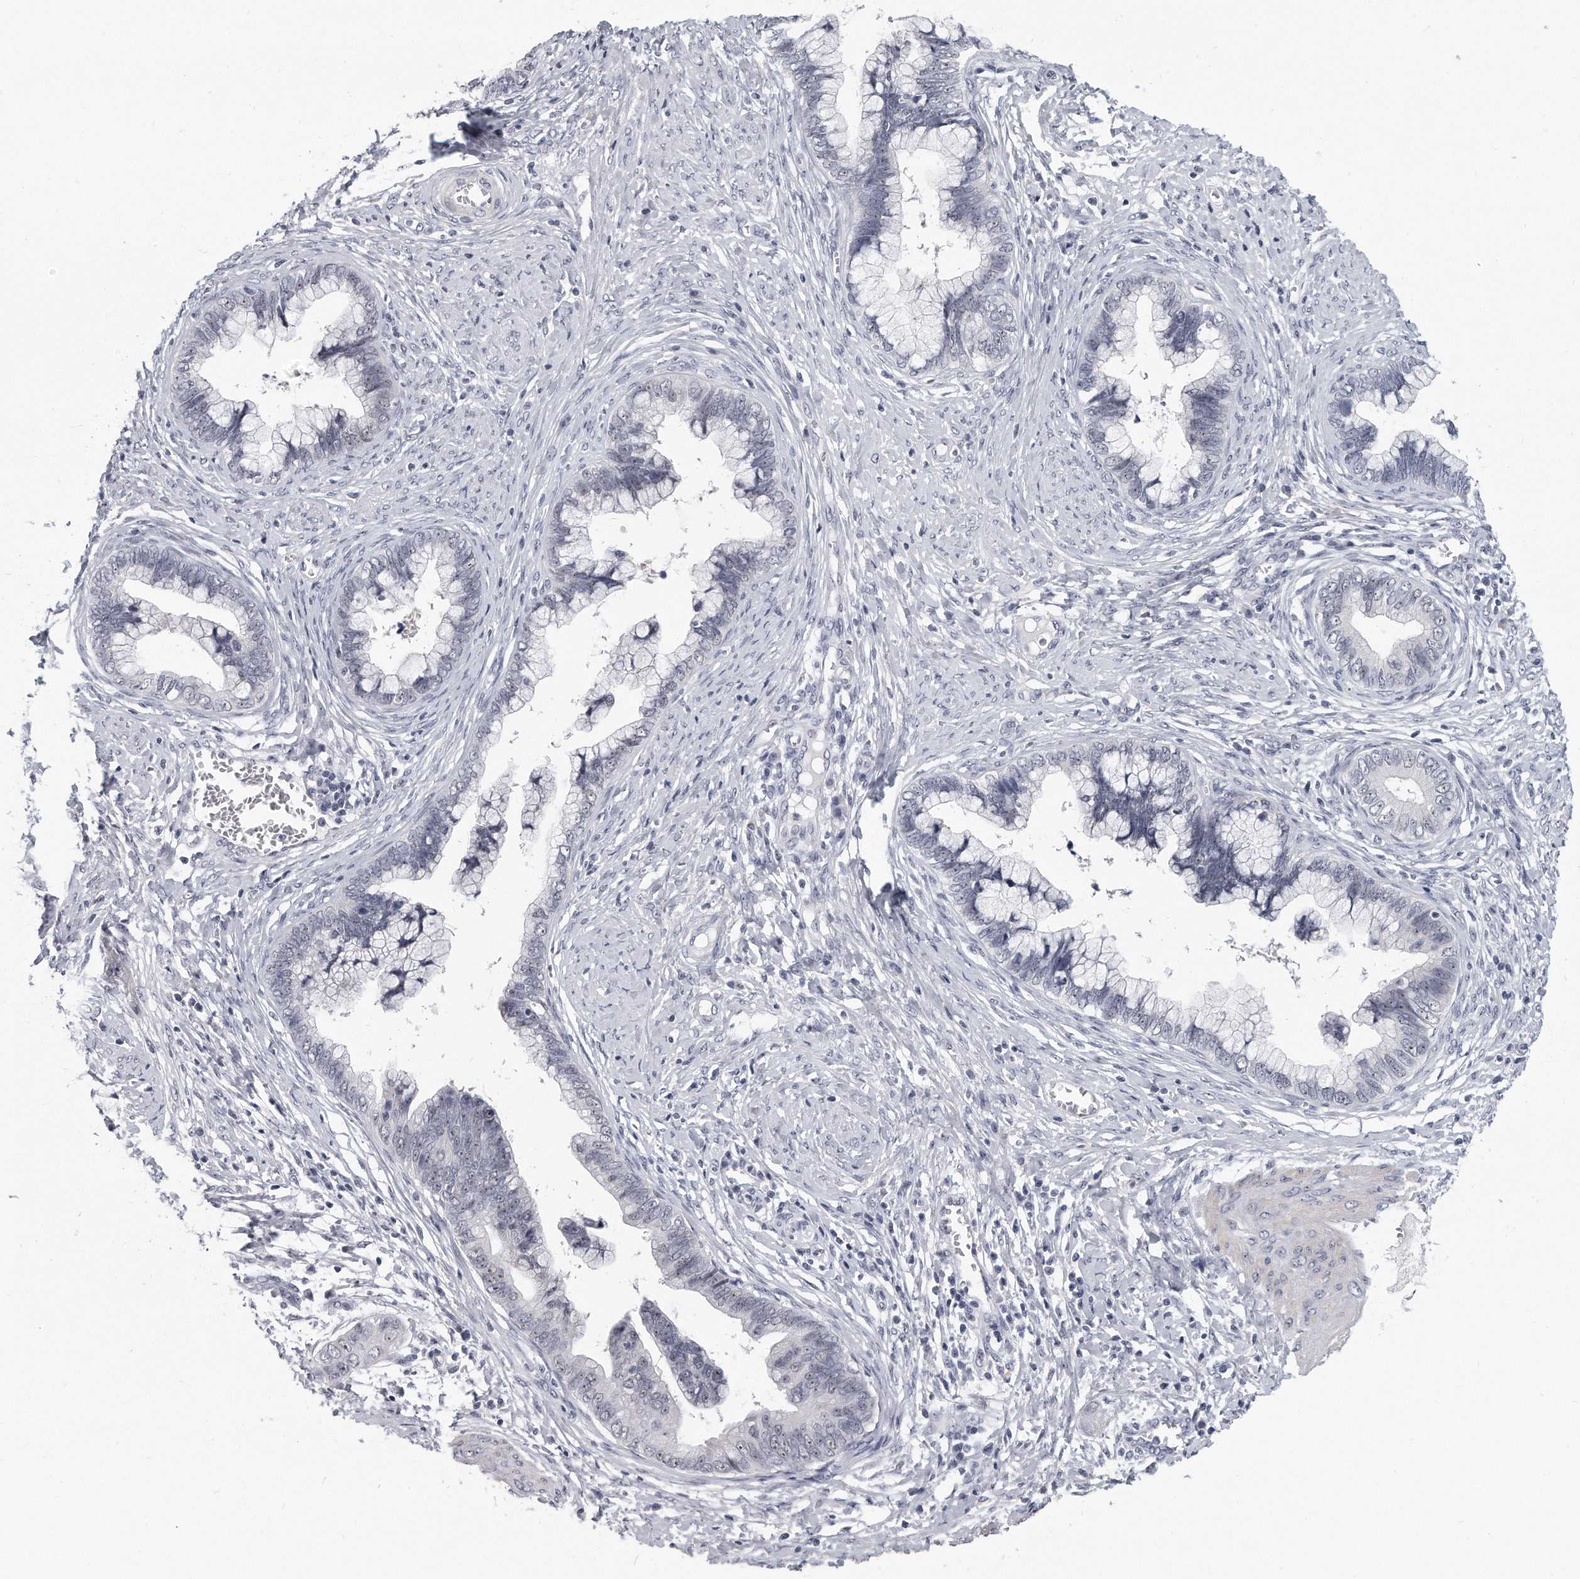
{"staining": {"intensity": "negative", "quantity": "none", "location": "none"}, "tissue": "cervical cancer", "cell_type": "Tumor cells", "image_type": "cancer", "snomed": [{"axis": "morphology", "description": "Adenocarcinoma, NOS"}, {"axis": "topography", "description": "Cervix"}], "caption": "This is an immunohistochemistry (IHC) photomicrograph of cervical cancer (adenocarcinoma). There is no positivity in tumor cells.", "gene": "TFCP2L1", "patient": {"sex": "female", "age": 44}}